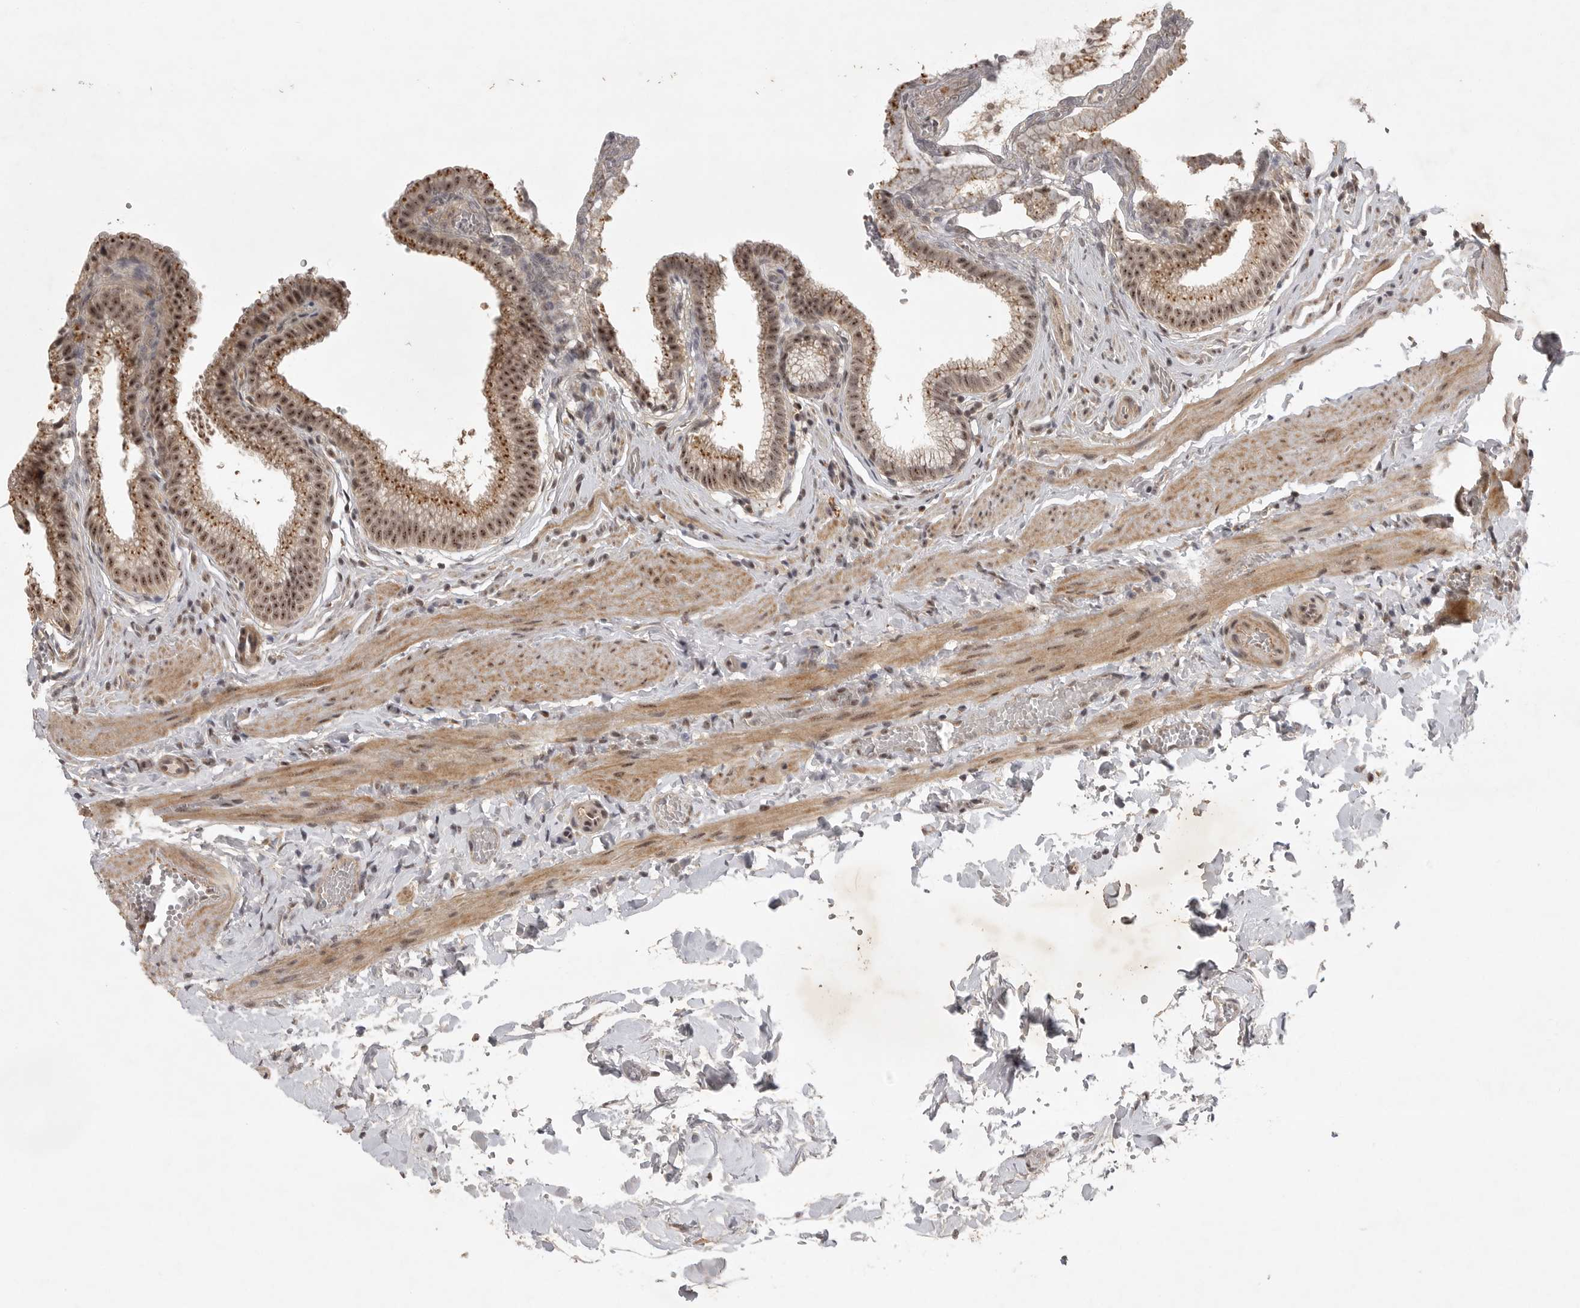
{"staining": {"intensity": "strong", "quantity": ">75%", "location": "cytoplasmic/membranous,nuclear"}, "tissue": "gallbladder", "cell_type": "Glandular cells", "image_type": "normal", "snomed": [{"axis": "morphology", "description": "Normal tissue, NOS"}, {"axis": "topography", "description": "Gallbladder"}], "caption": "Protein expression analysis of benign gallbladder reveals strong cytoplasmic/membranous,nuclear expression in approximately >75% of glandular cells.", "gene": "POMP", "patient": {"sex": "male", "age": 38}}